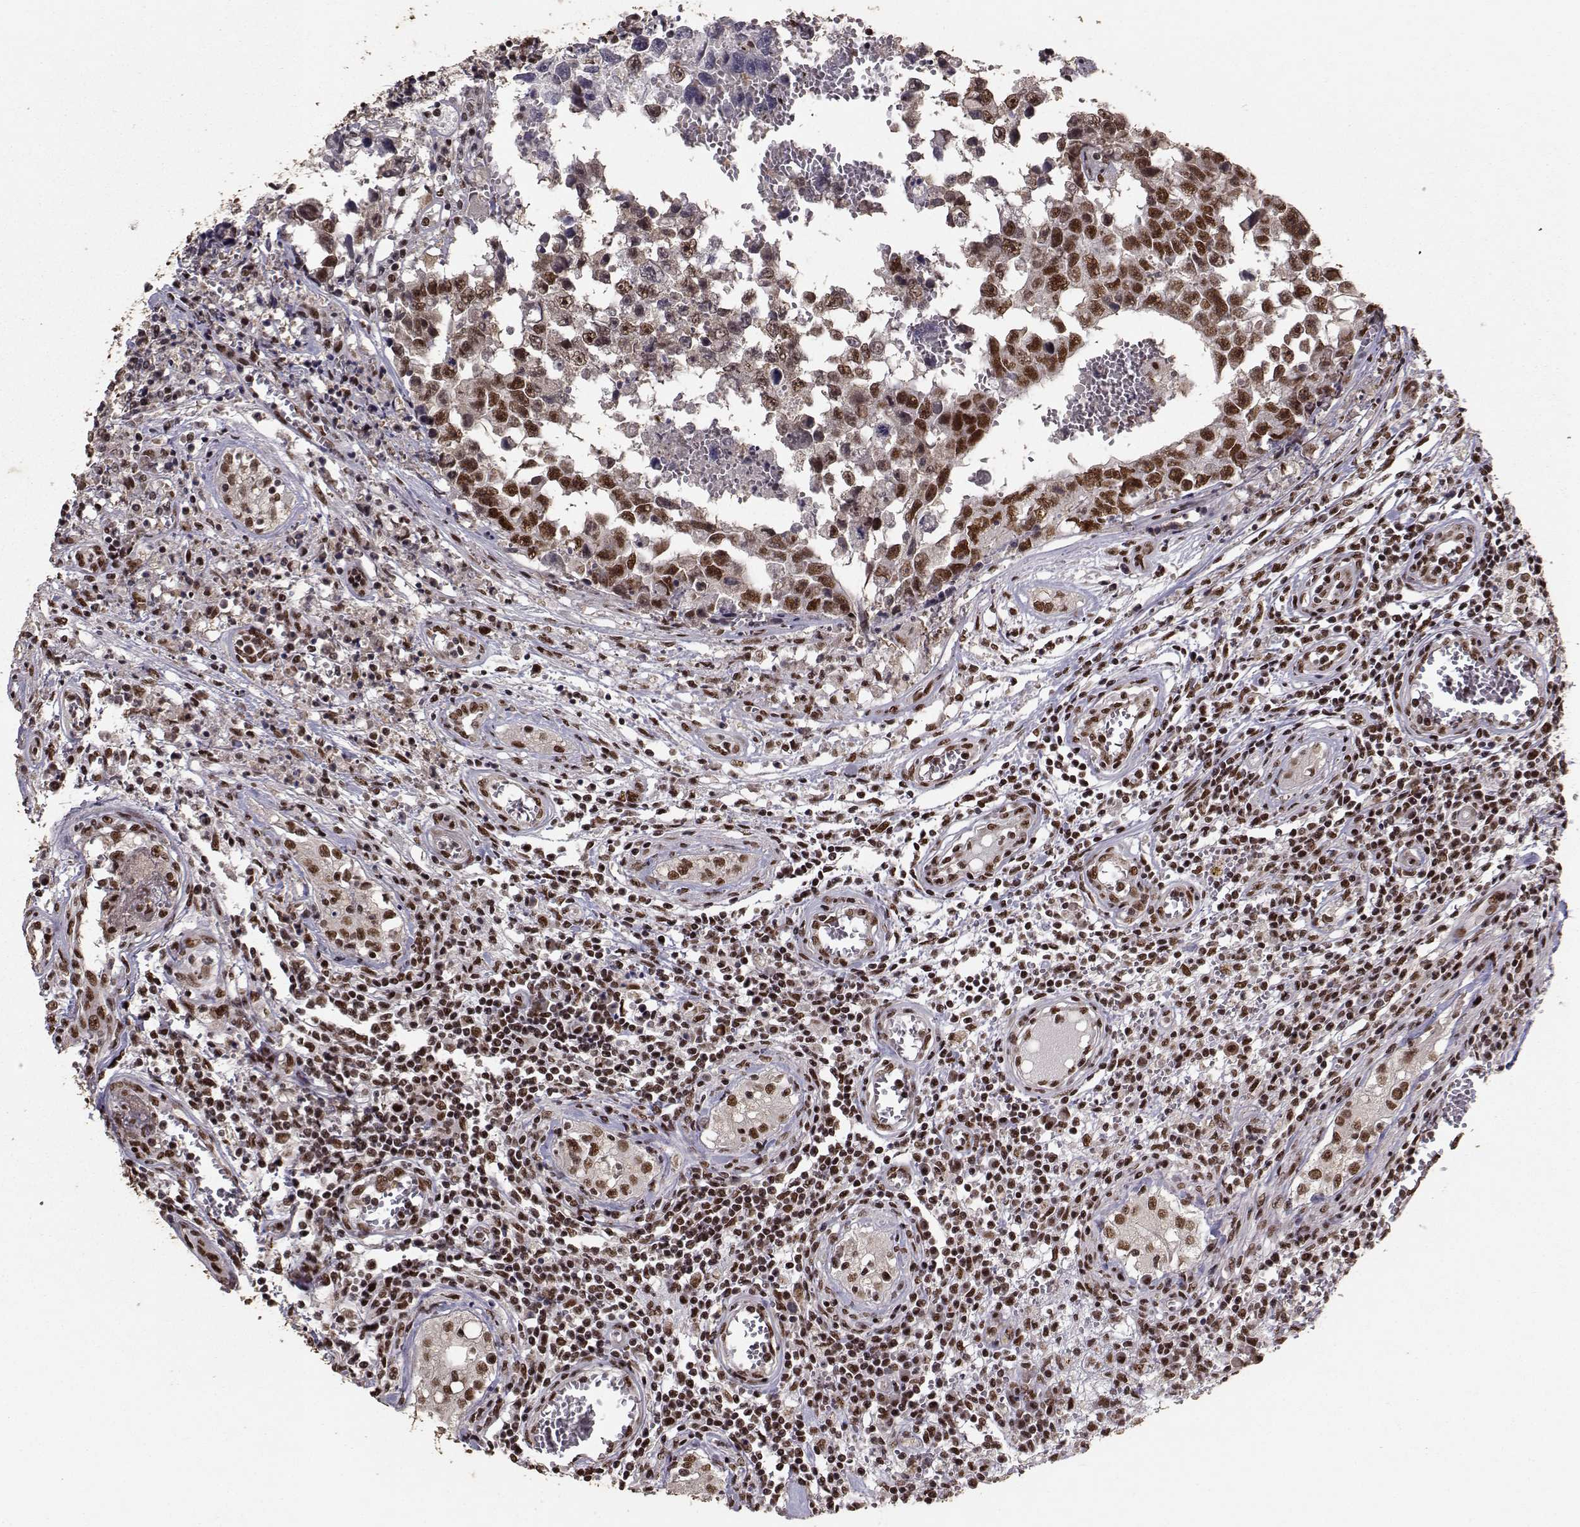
{"staining": {"intensity": "strong", "quantity": "25%-75%", "location": "nuclear"}, "tissue": "testis cancer", "cell_type": "Tumor cells", "image_type": "cancer", "snomed": [{"axis": "morphology", "description": "Carcinoma, Embryonal, NOS"}, {"axis": "topography", "description": "Testis"}], "caption": "Testis cancer (embryonal carcinoma) tissue shows strong nuclear staining in about 25%-75% of tumor cells, visualized by immunohistochemistry.", "gene": "SF1", "patient": {"sex": "male", "age": 36}}